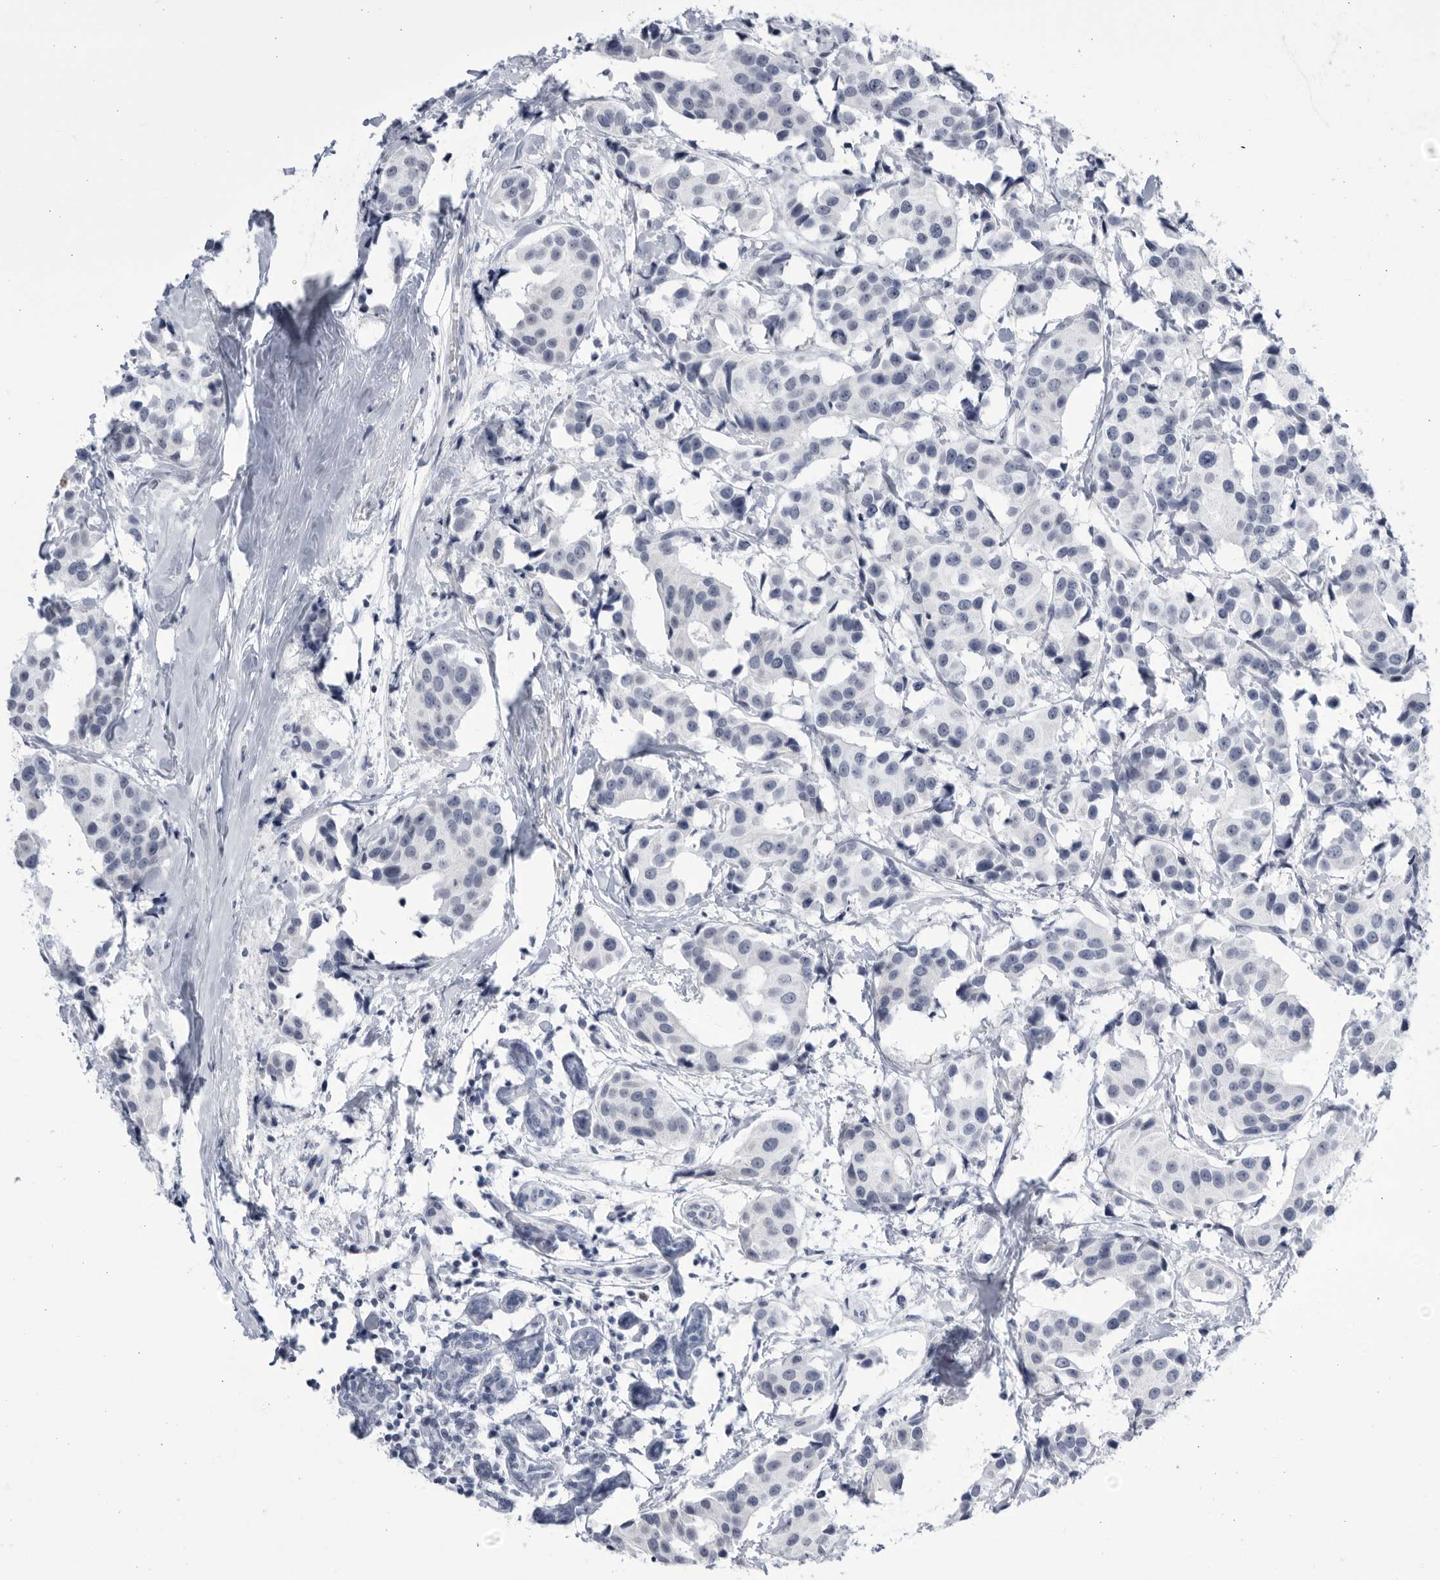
{"staining": {"intensity": "negative", "quantity": "none", "location": "none"}, "tissue": "breast cancer", "cell_type": "Tumor cells", "image_type": "cancer", "snomed": [{"axis": "morphology", "description": "Normal tissue, NOS"}, {"axis": "morphology", "description": "Duct carcinoma"}, {"axis": "topography", "description": "Breast"}], "caption": "The image demonstrates no staining of tumor cells in invasive ductal carcinoma (breast).", "gene": "CCDC181", "patient": {"sex": "female", "age": 39}}